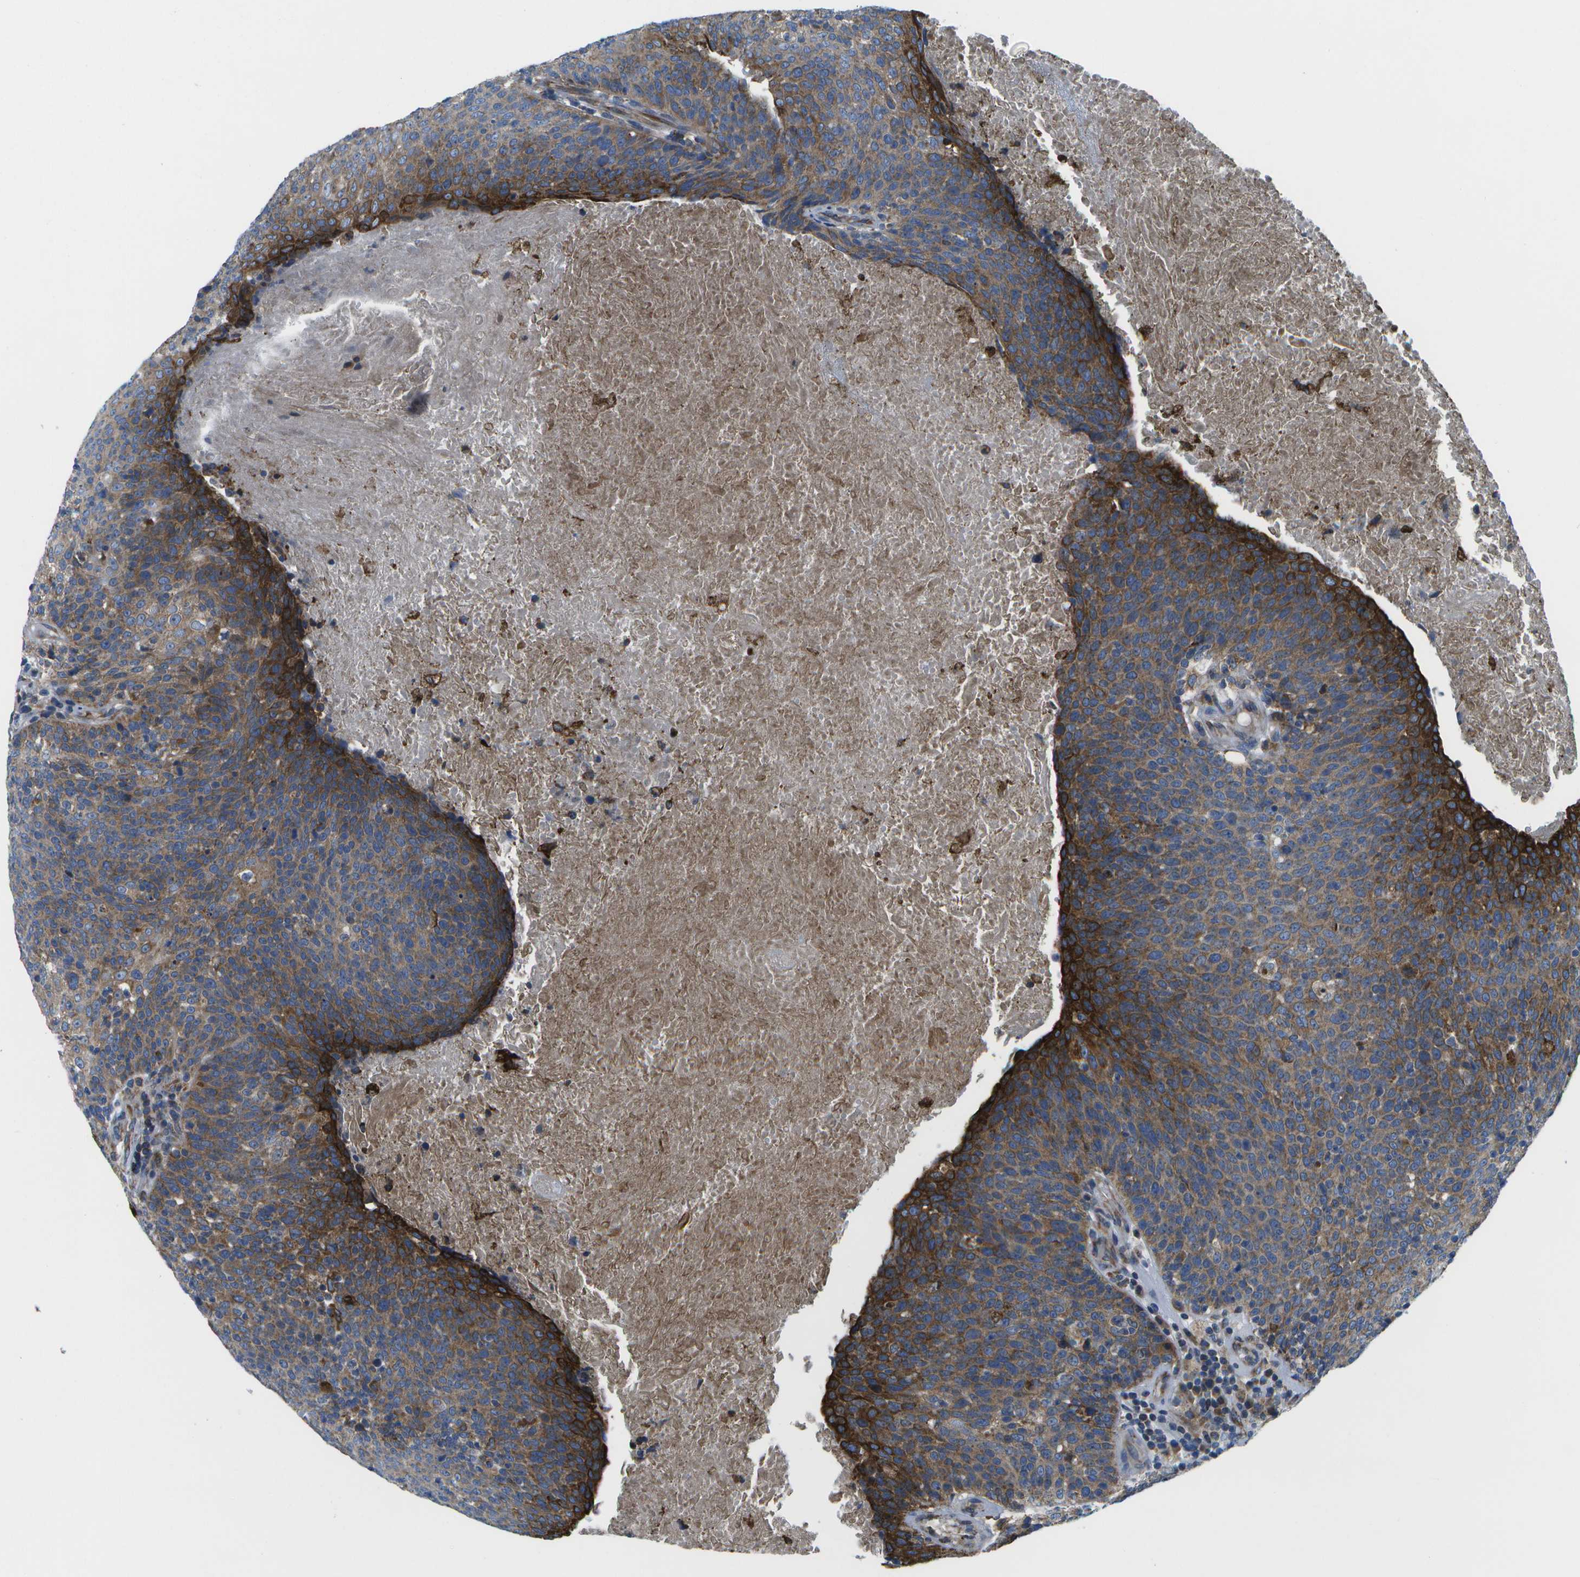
{"staining": {"intensity": "strong", "quantity": "25%-75%", "location": "cytoplasmic/membranous"}, "tissue": "head and neck cancer", "cell_type": "Tumor cells", "image_type": "cancer", "snomed": [{"axis": "morphology", "description": "Squamous cell carcinoma, NOS"}, {"axis": "morphology", "description": "Squamous cell carcinoma, metastatic, NOS"}, {"axis": "topography", "description": "Lymph node"}, {"axis": "topography", "description": "Head-Neck"}], "caption": "Immunohistochemical staining of human squamous cell carcinoma (head and neck) reveals high levels of strong cytoplasmic/membranous positivity in about 25%-75% of tumor cells. (DAB IHC, brown staining for protein, blue staining for nuclei).", "gene": "GDF5", "patient": {"sex": "male", "age": 62}}